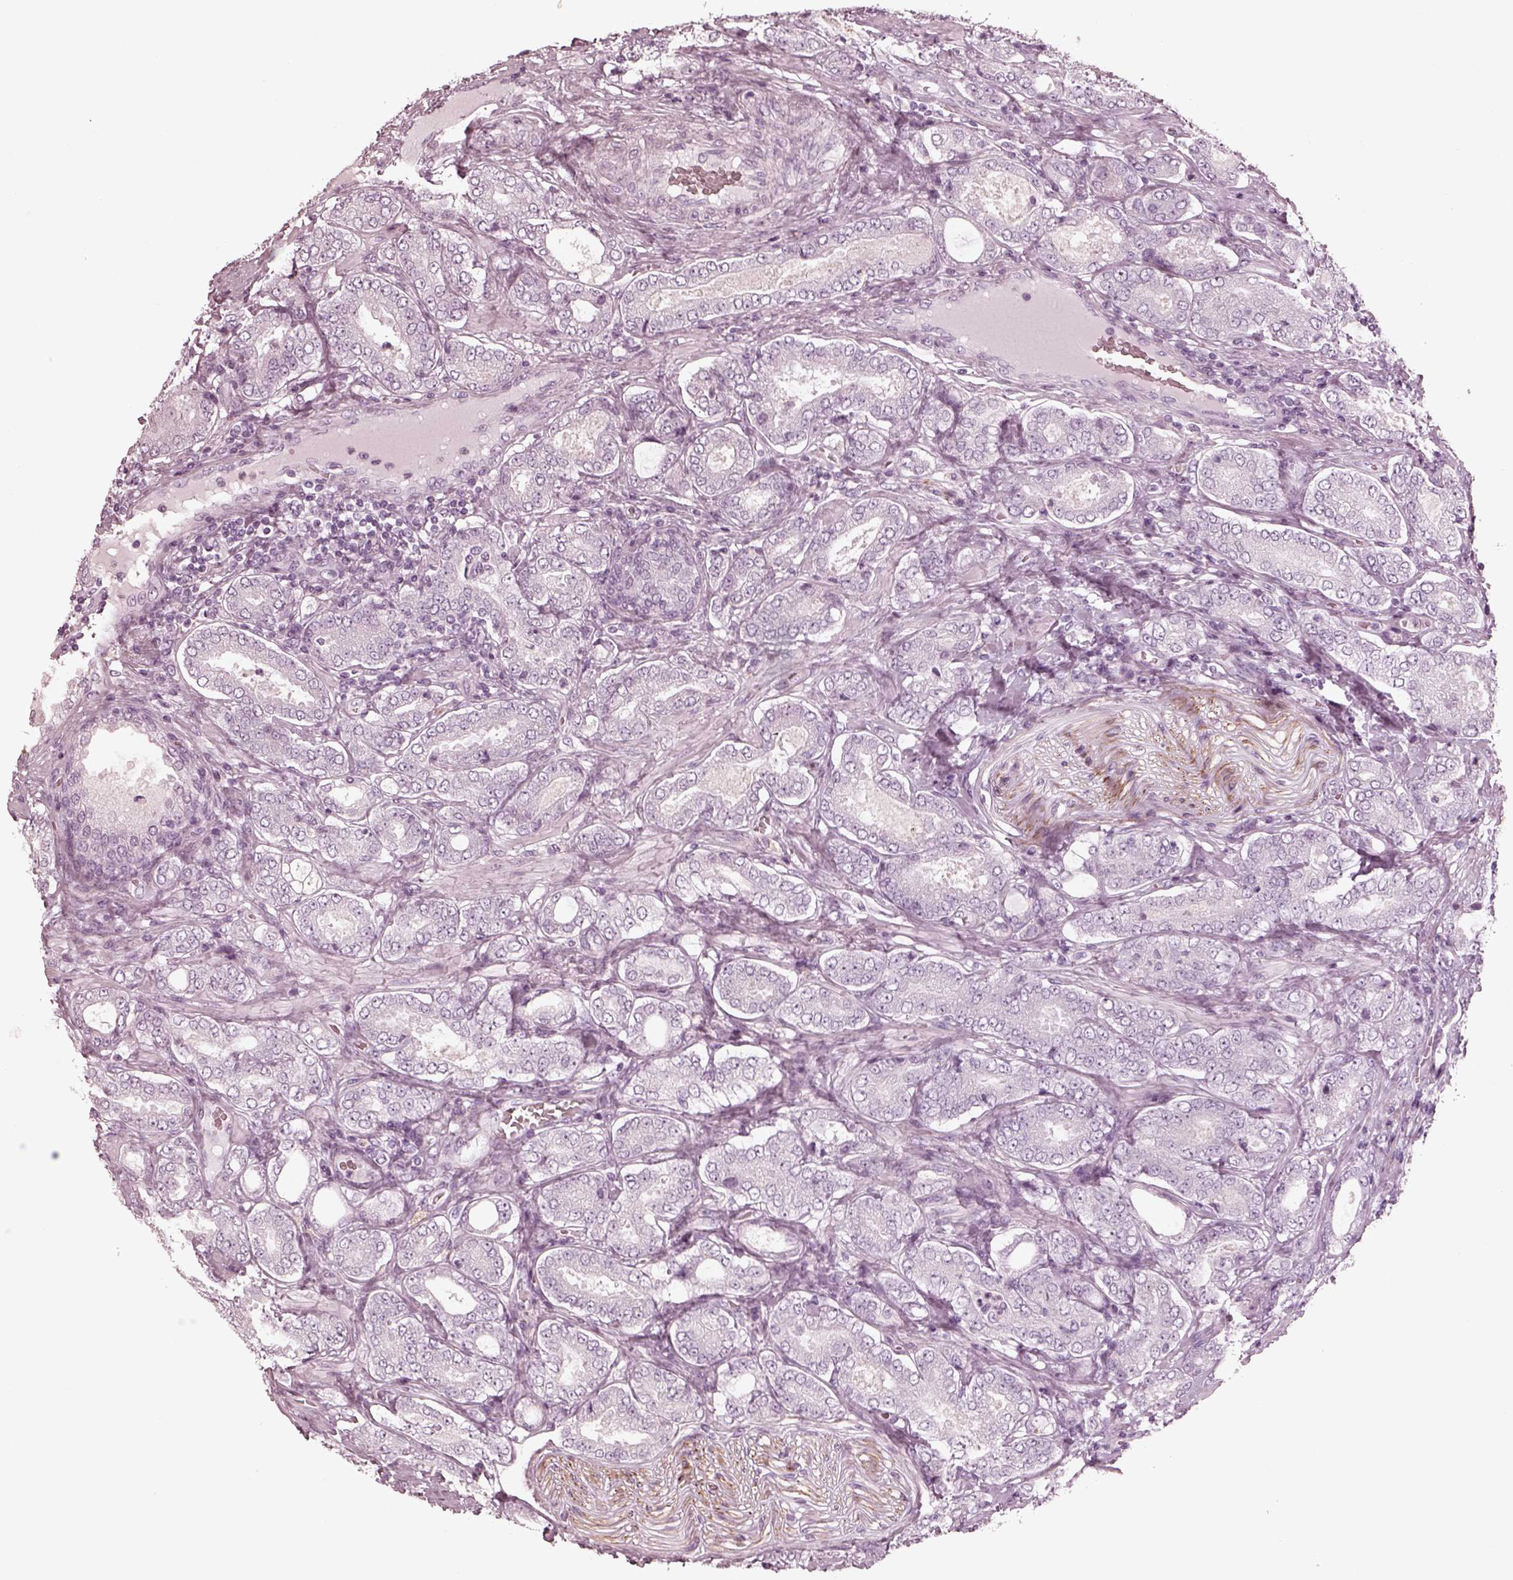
{"staining": {"intensity": "negative", "quantity": "none", "location": "none"}, "tissue": "prostate cancer", "cell_type": "Tumor cells", "image_type": "cancer", "snomed": [{"axis": "morphology", "description": "Adenocarcinoma, NOS"}, {"axis": "topography", "description": "Prostate"}], "caption": "Prostate adenocarcinoma was stained to show a protein in brown. There is no significant staining in tumor cells.", "gene": "OPN4", "patient": {"sex": "male", "age": 64}}